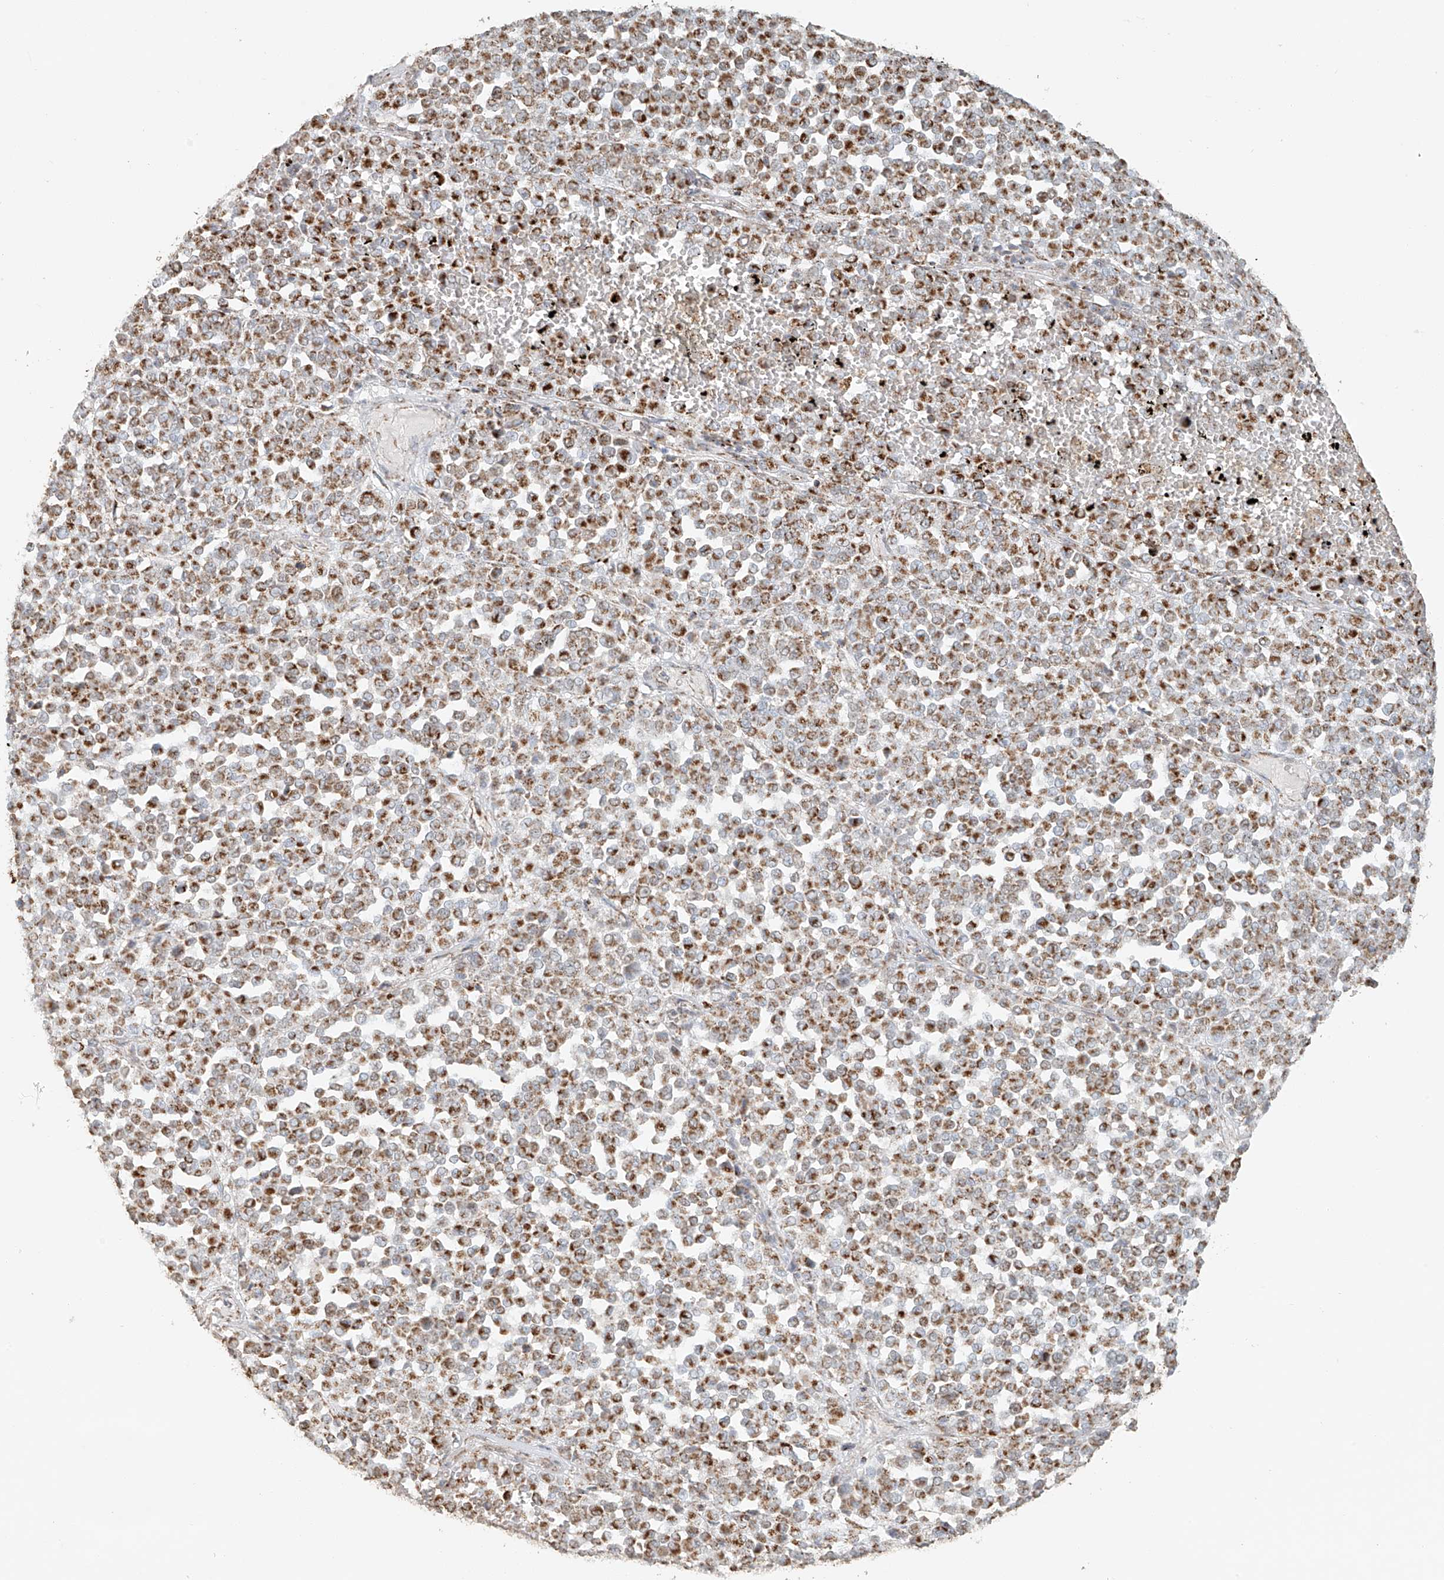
{"staining": {"intensity": "moderate", "quantity": ">75%", "location": "cytoplasmic/membranous"}, "tissue": "melanoma", "cell_type": "Tumor cells", "image_type": "cancer", "snomed": [{"axis": "morphology", "description": "Malignant melanoma, Metastatic site"}, {"axis": "topography", "description": "Pancreas"}], "caption": "Tumor cells display medium levels of moderate cytoplasmic/membranous expression in about >75% of cells in human melanoma. Nuclei are stained in blue.", "gene": "MIPEP", "patient": {"sex": "female", "age": 30}}